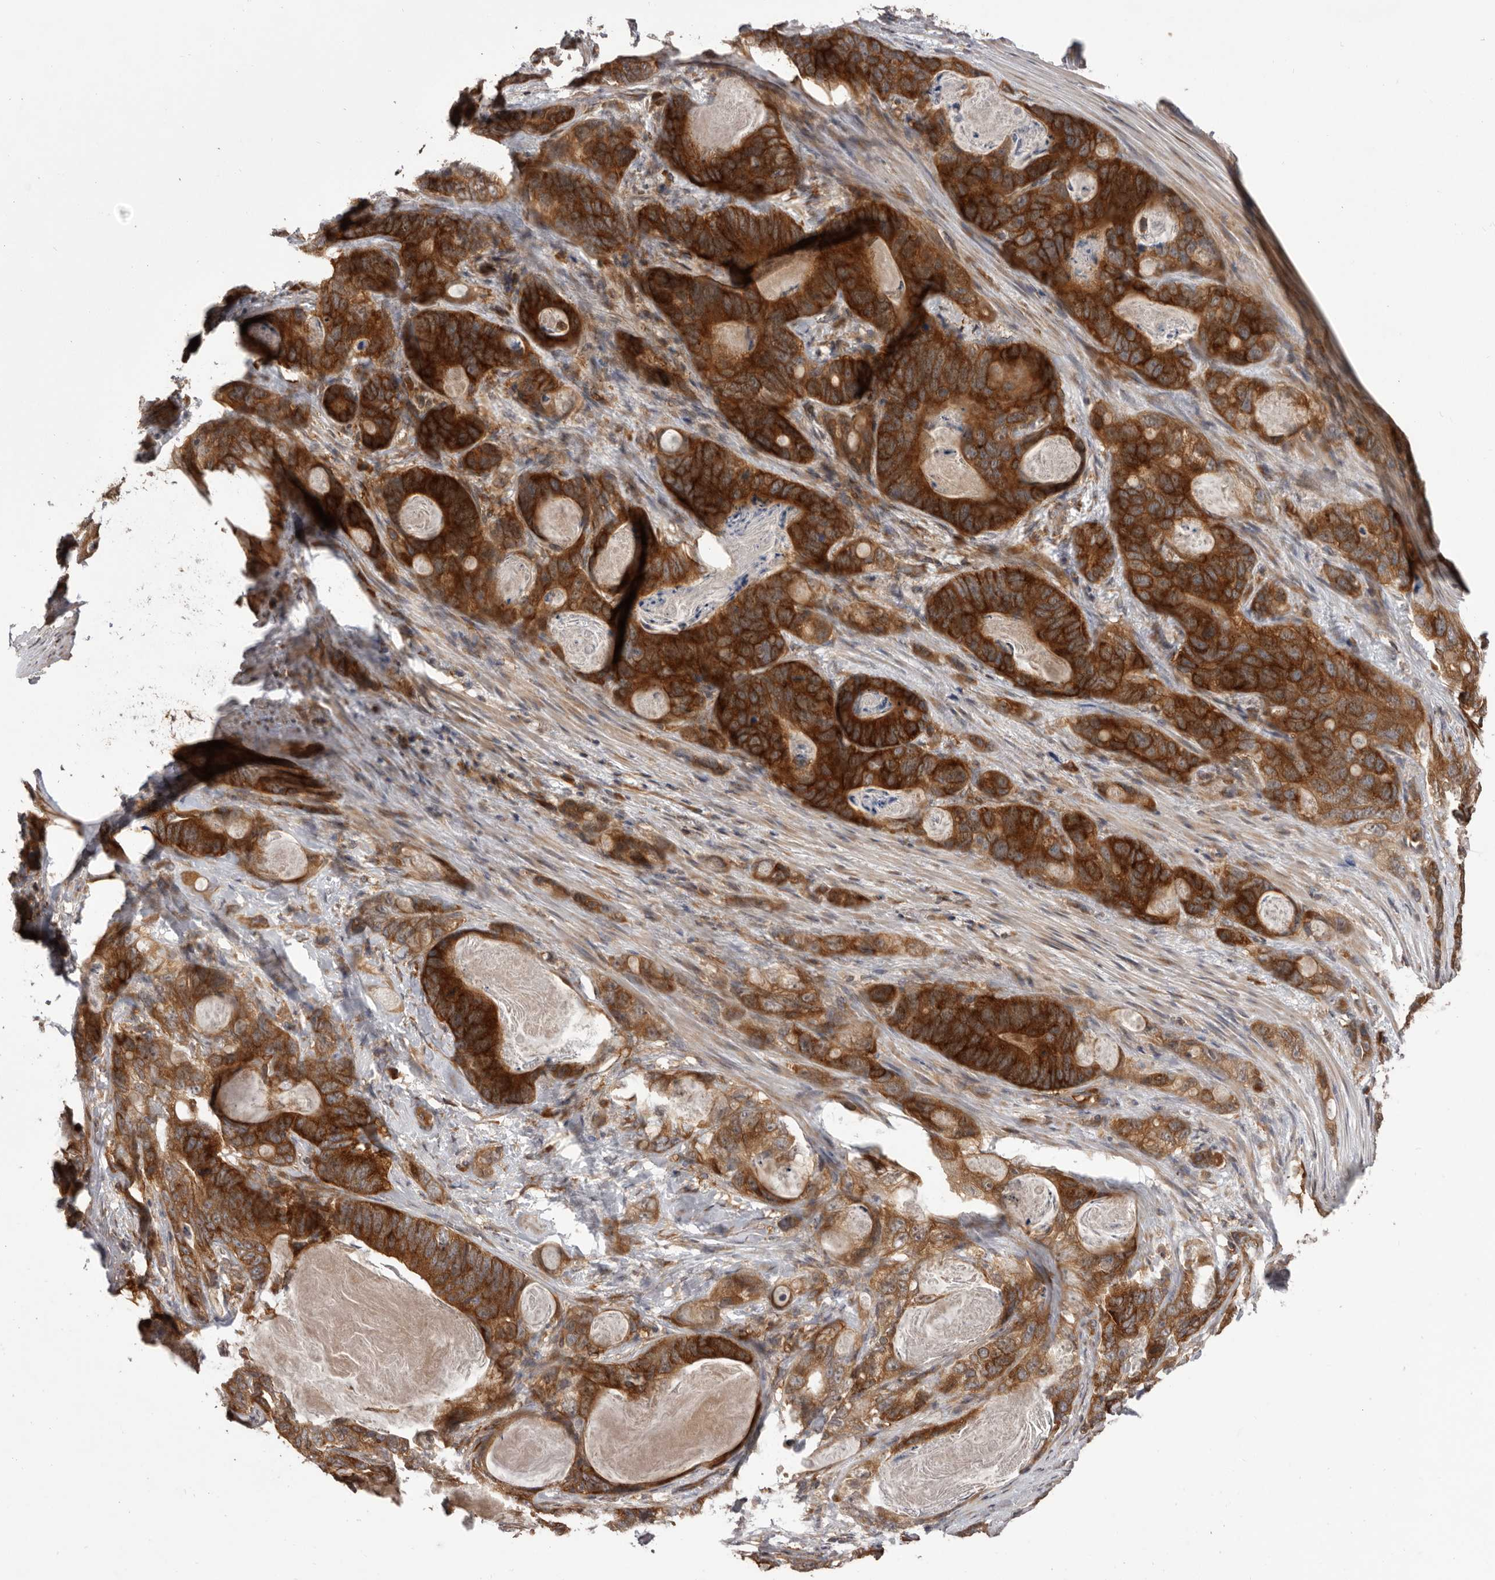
{"staining": {"intensity": "strong", "quantity": ">75%", "location": "cytoplasmic/membranous"}, "tissue": "stomach cancer", "cell_type": "Tumor cells", "image_type": "cancer", "snomed": [{"axis": "morphology", "description": "Normal tissue, NOS"}, {"axis": "morphology", "description": "Adenocarcinoma, NOS"}, {"axis": "topography", "description": "Stomach"}], "caption": "Stomach cancer (adenocarcinoma) stained for a protein exhibits strong cytoplasmic/membranous positivity in tumor cells.", "gene": "HBS1L", "patient": {"sex": "female", "age": 89}}